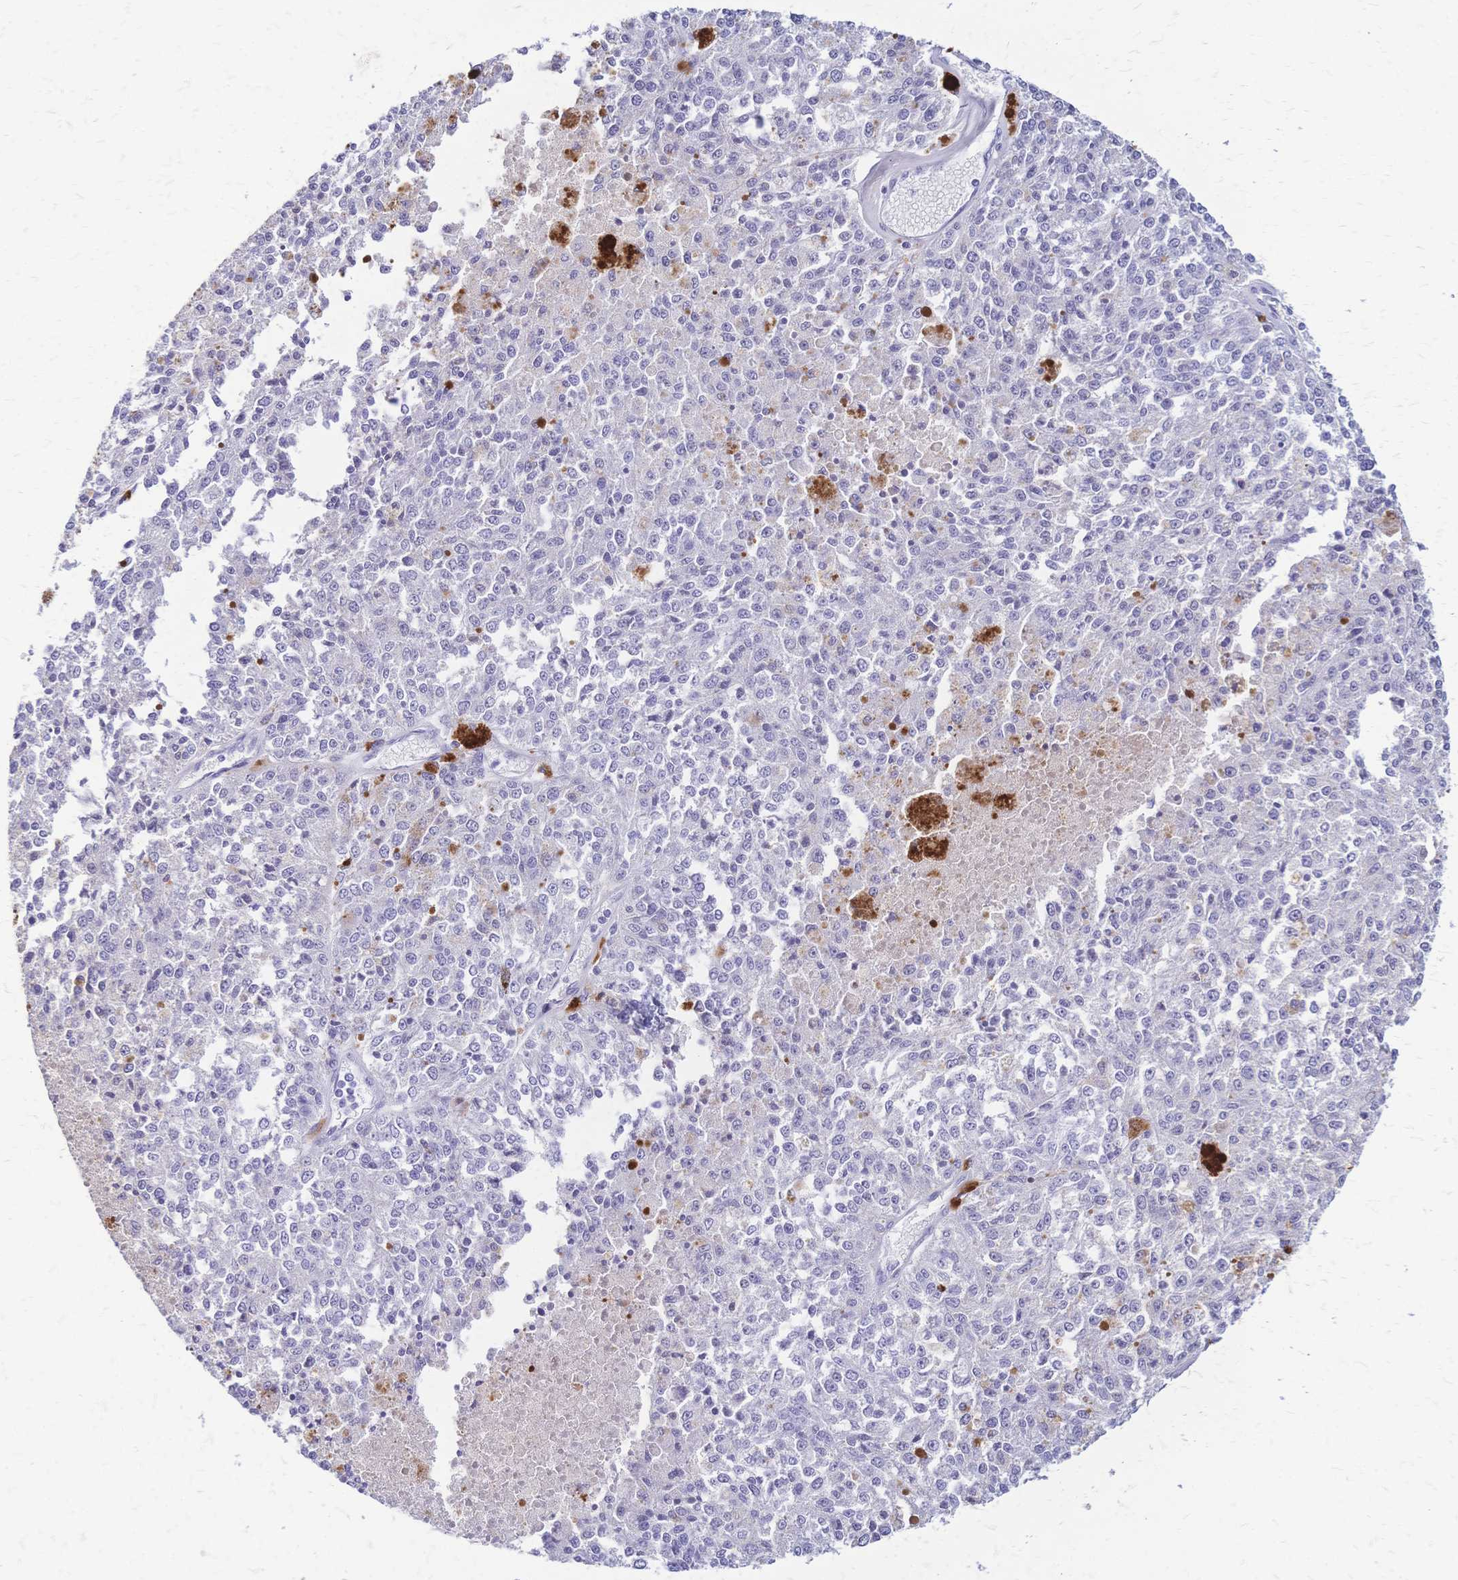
{"staining": {"intensity": "negative", "quantity": "none", "location": "none"}, "tissue": "melanoma", "cell_type": "Tumor cells", "image_type": "cancer", "snomed": [{"axis": "morphology", "description": "Malignant melanoma, Metastatic site"}, {"axis": "topography", "description": "Lymph node"}], "caption": "Tumor cells are negative for brown protein staining in malignant melanoma (metastatic site).", "gene": "FA2H", "patient": {"sex": "female", "age": 64}}